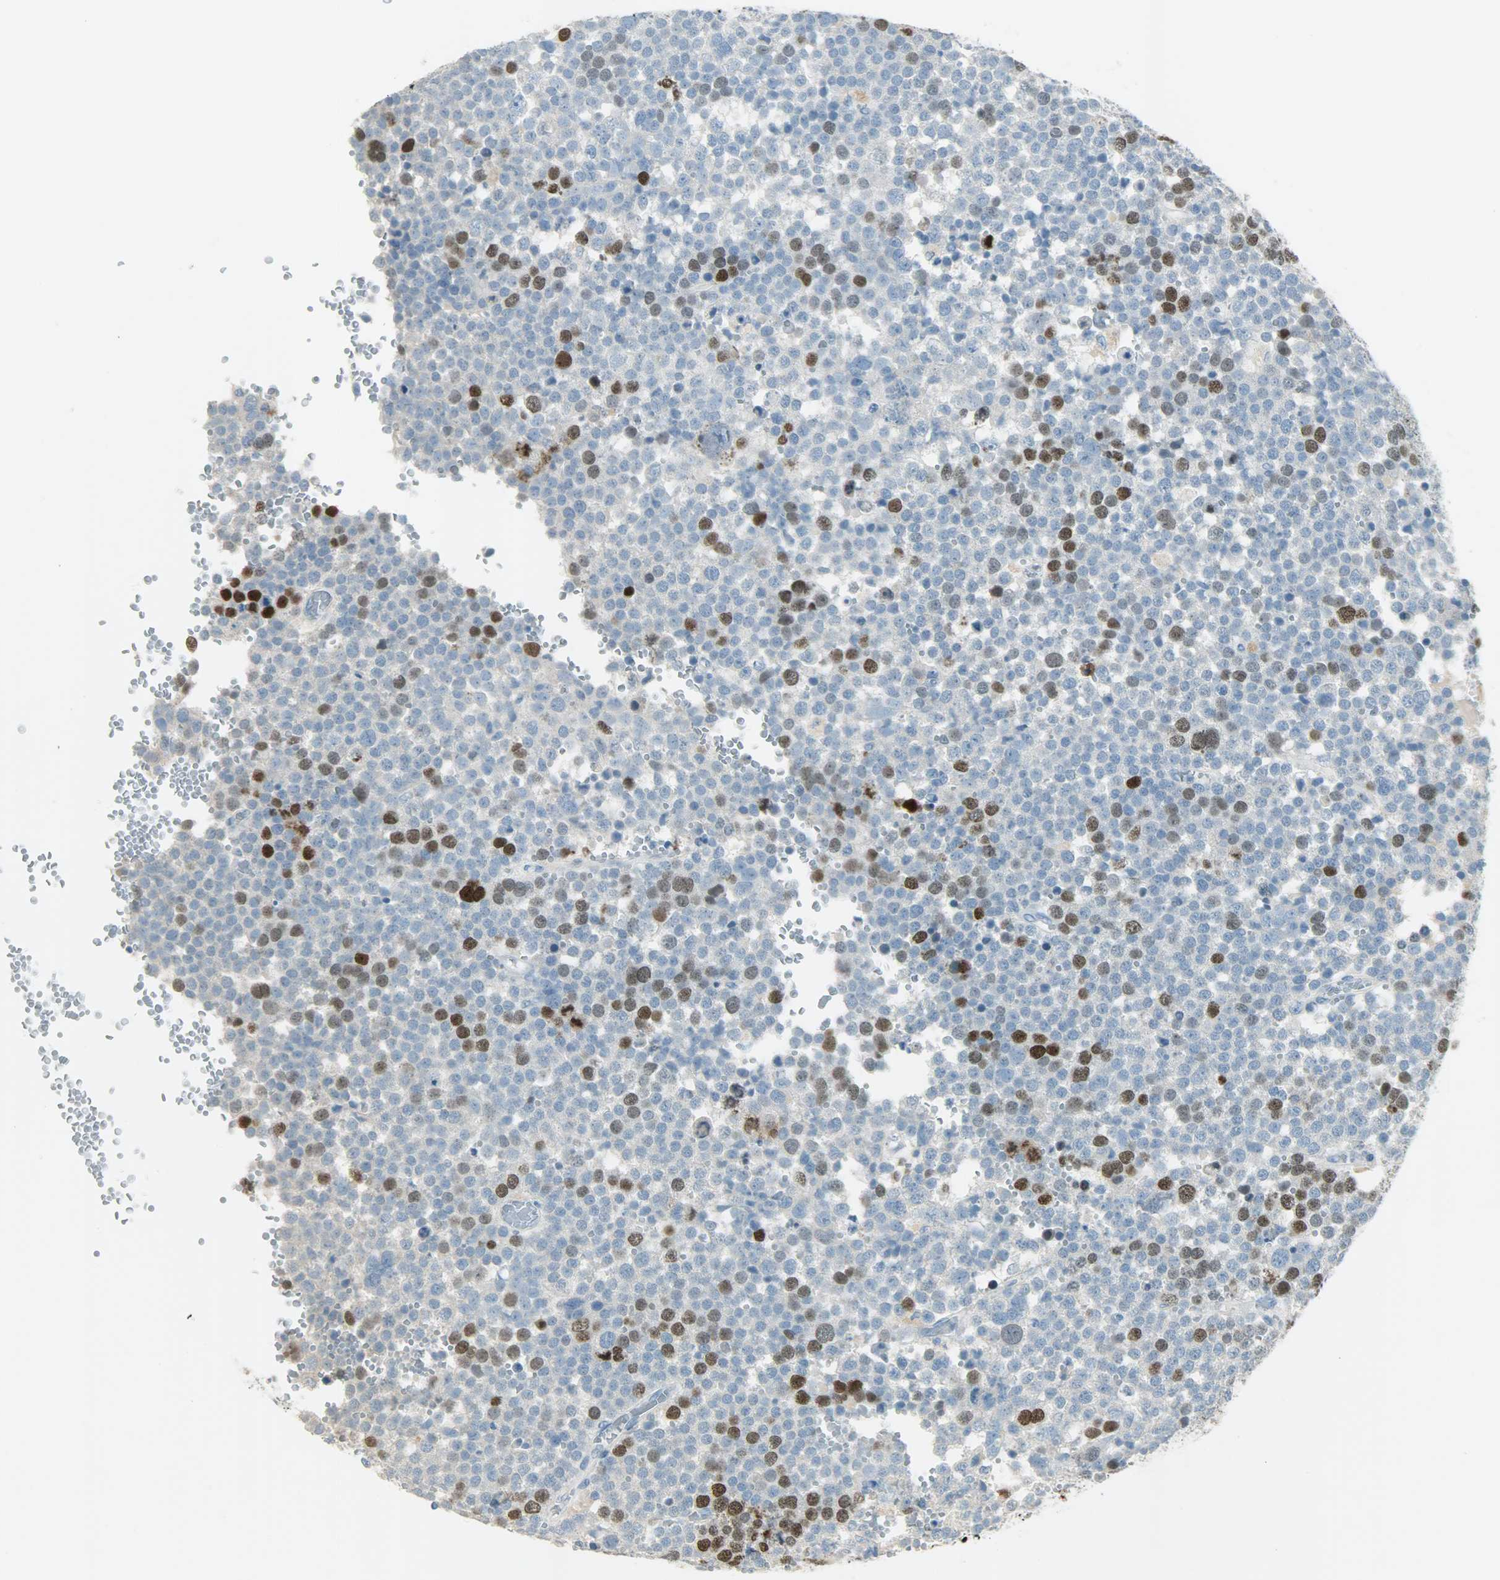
{"staining": {"intensity": "strong", "quantity": "<25%", "location": "nuclear"}, "tissue": "testis cancer", "cell_type": "Tumor cells", "image_type": "cancer", "snomed": [{"axis": "morphology", "description": "Seminoma, NOS"}, {"axis": "topography", "description": "Testis"}], "caption": "This micrograph displays immunohistochemistry staining of testis cancer, with medium strong nuclear staining in about <25% of tumor cells.", "gene": "TPX2", "patient": {"sex": "male", "age": 71}}